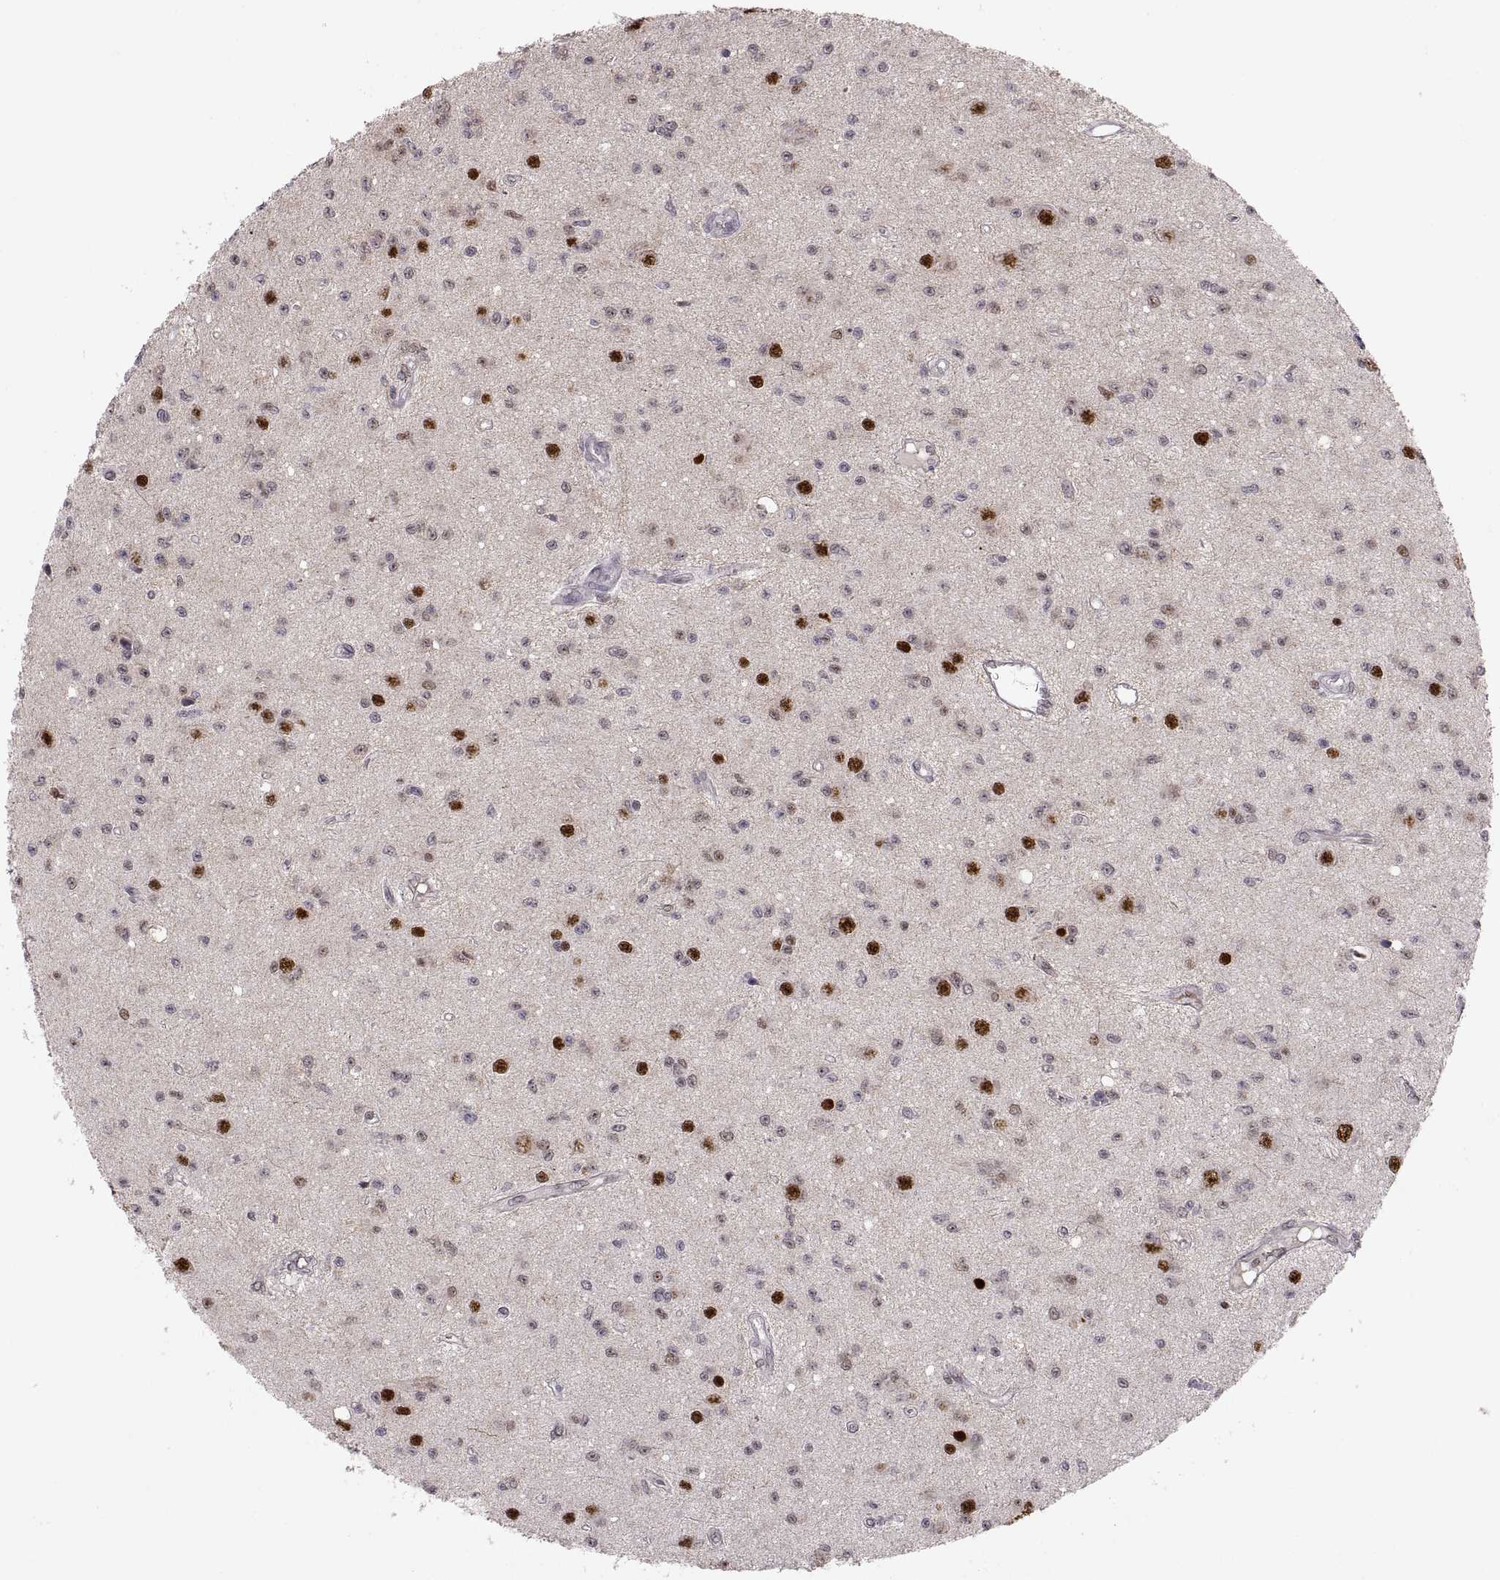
{"staining": {"intensity": "strong", "quantity": "<25%", "location": "nuclear"}, "tissue": "glioma", "cell_type": "Tumor cells", "image_type": "cancer", "snomed": [{"axis": "morphology", "description": "Glioma, malignant, Low grade"}, {"axis": "topography", "description": "Brain"}], "caption": "Human glioma stained for a protein (brown) exhibits strong nuclear positive expression in approximately <25% of tumor cells.", "gene": "SNAI1", "patient": {"sex": "female", "age": 45}}